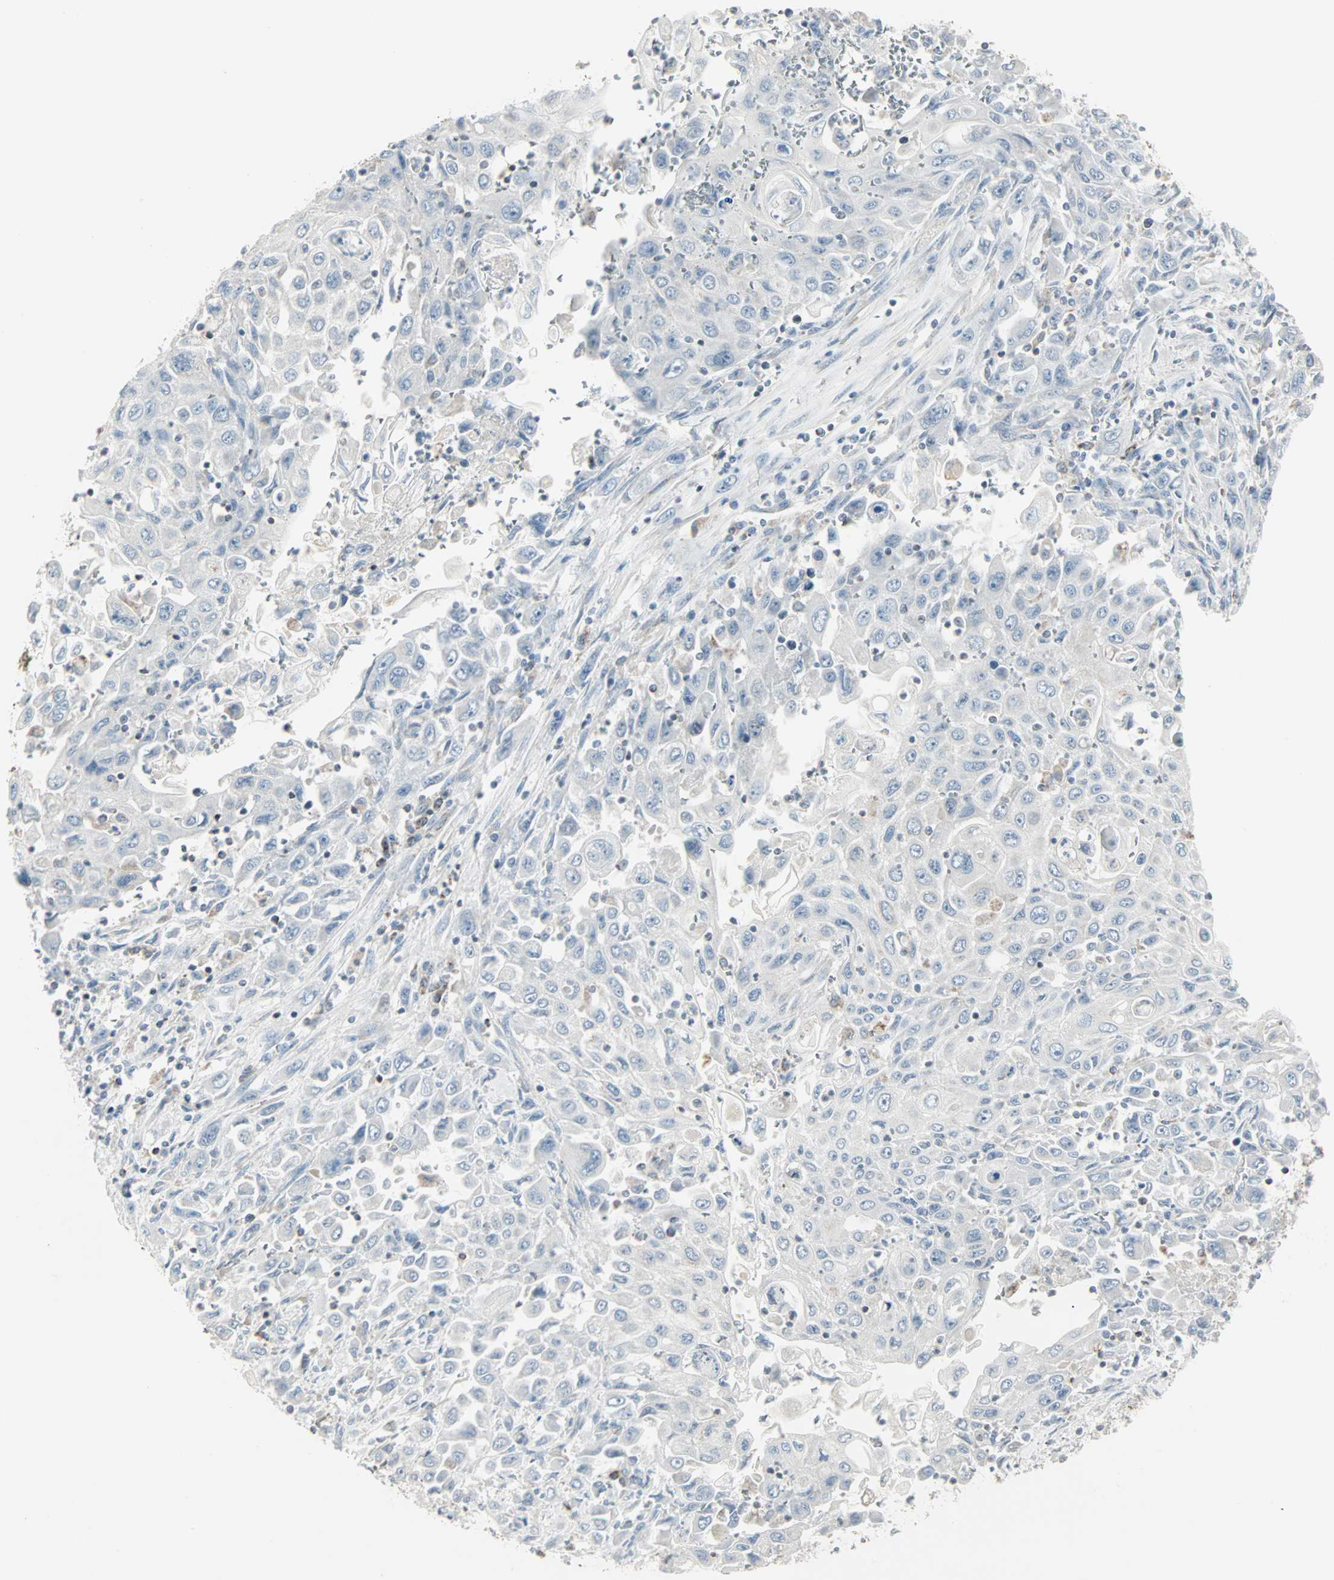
{"staining": {"intensity": "negative", "quantity": "none", "location": "none"}, "tissue": "pancreatic cancer", "cell_type": "Tumor cells", "image_type": "cancer", "snomed": [{"axis": "morphology", "description": "Adenocarcinoma, NOS"}, {"axis": "topography", "description": "Pancreas"}], "caption": "Tumor cells show no significant protein expression in pancreatic adenocarcinoma.", "gene": "IDH2", "patient": {"sex": "male", "age": 70}}